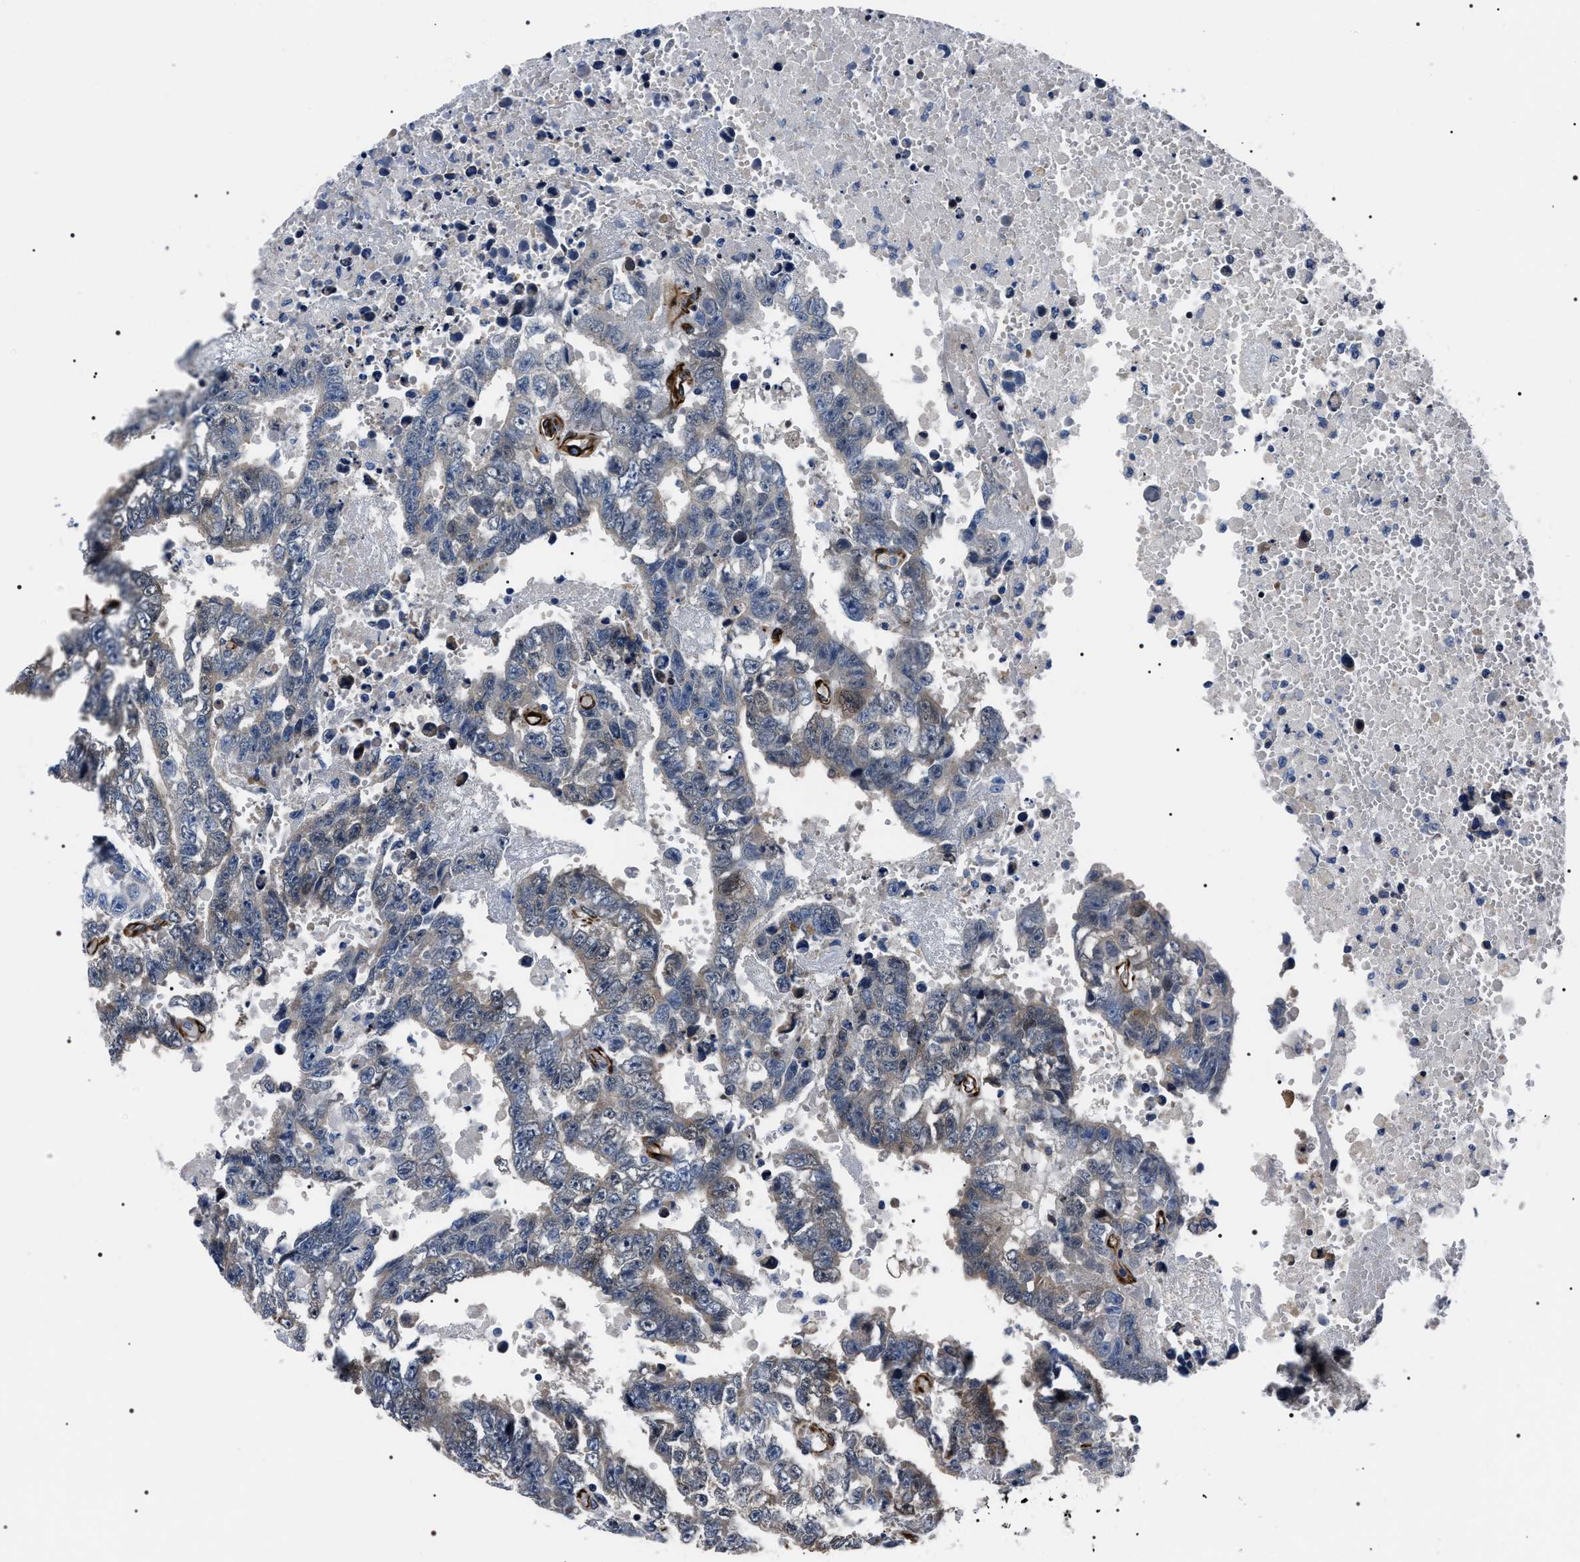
{"staining": {"intensity": "weak", "quantity": "<25%", "location": "cytoplasmic/membranous"}, "tissue": "testis cancer", "cell_type": "Tumor cells", "image_type": "cancer", "snomed": [{"axis": "morphology", "description": "Carcinoma, Embryonal, NOS"}, {"axis": "topography", "description": "Testis"}], "caption": "The image reveals no staining of tumor cells in embryonal carcinoma (testis). Brightfield microscopy of IHC stained with DAB (3,3'-diaminobenzidine) (brown) and hematoxylin (blue), captured at high magnification.", "gene": "BAG2", "patient": {"sex": "male", "age": 25}}